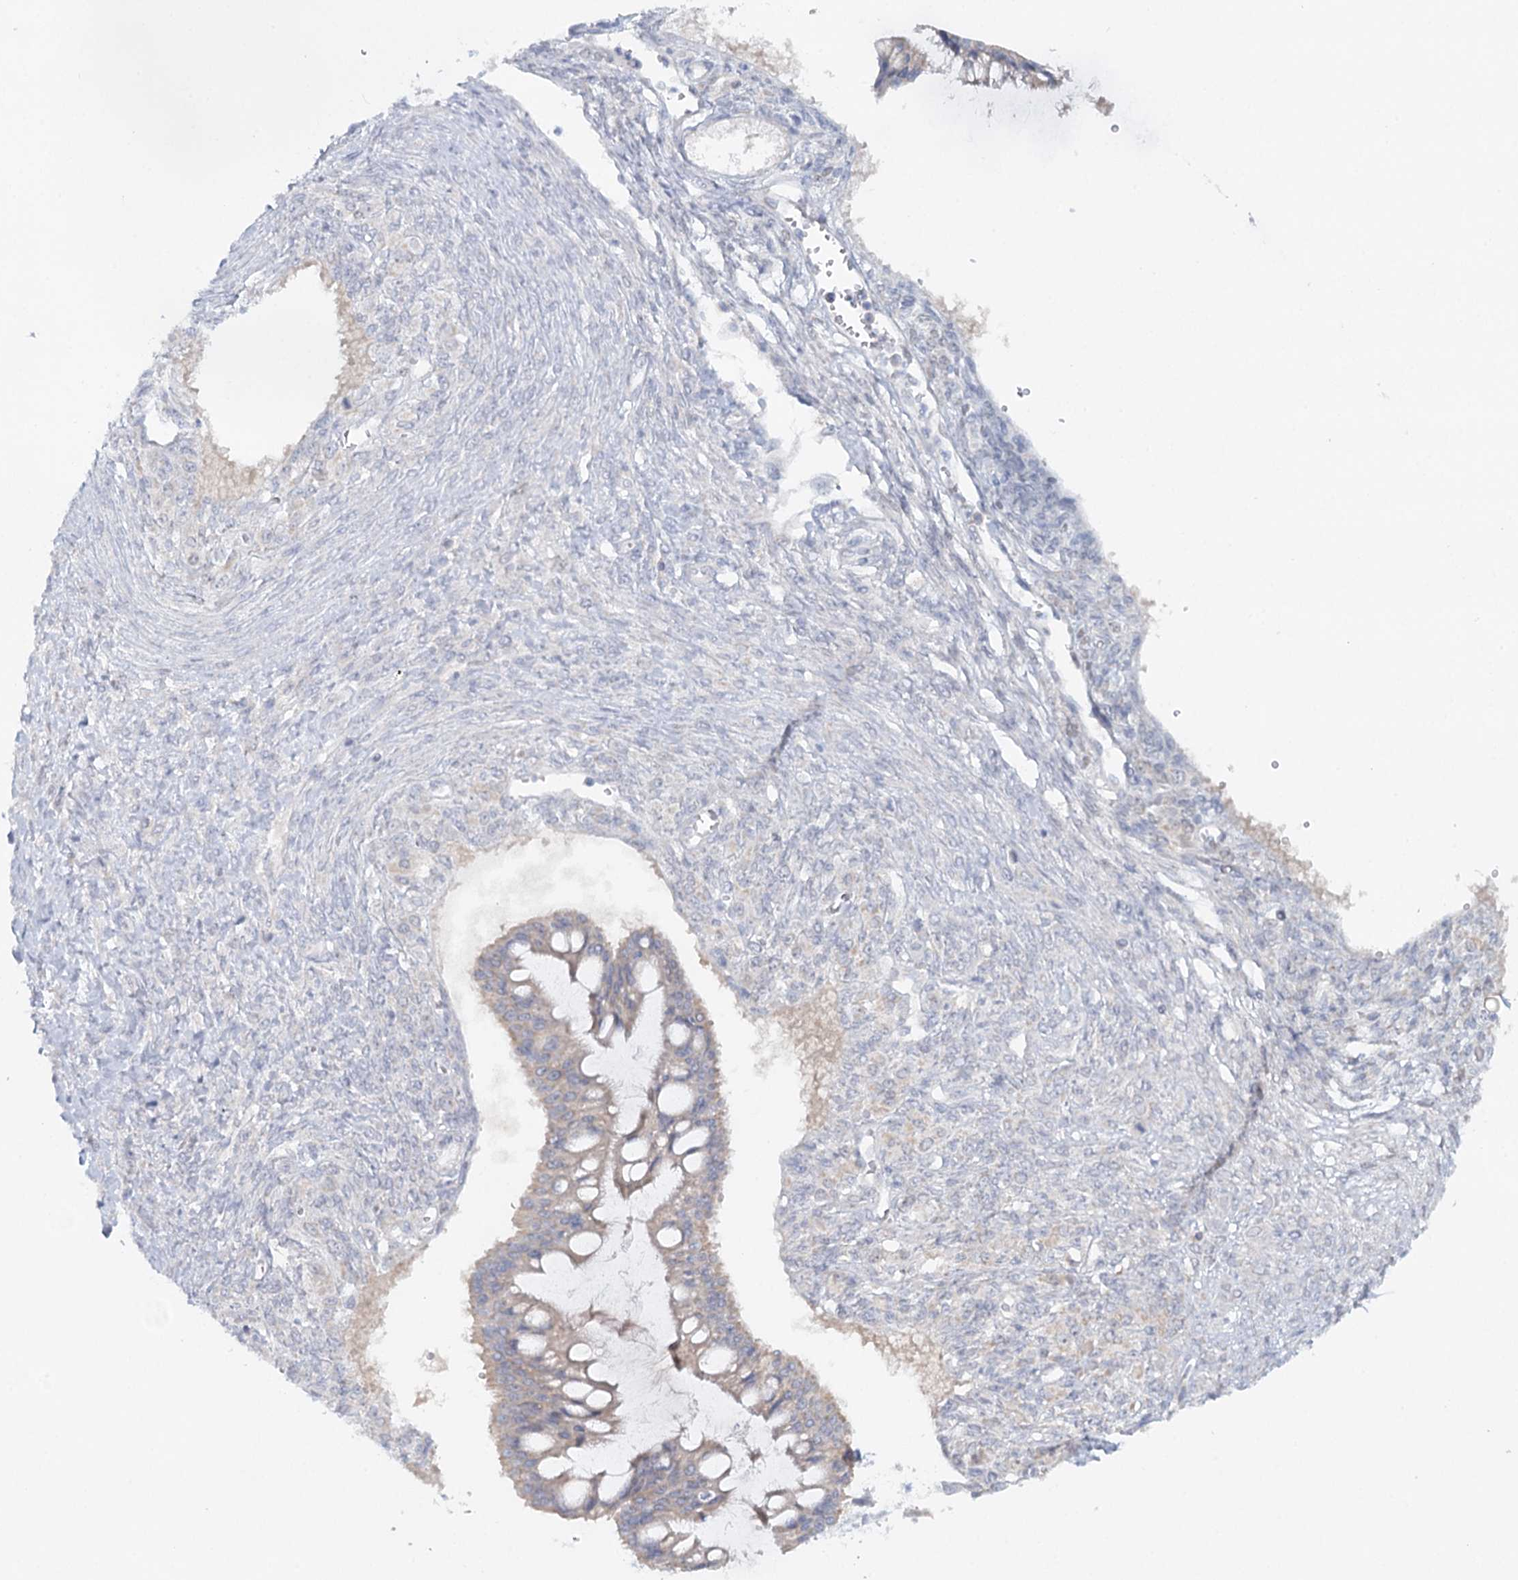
{"staining": {"intensity": "negative", "quantity": "none", "location": "none"}, "tissue": "ovarian cancer", "cell_type": "Tumor cells", "image_type": "cancer", "snomed": [{"axis": "morphology", "description": "Cystadenocarcinoma, mucinous, NOS"}, {"axis": "topography", "description": "Ovary"}], "caption": "Human mucinous cystadenocarcinoma (ovarian) stained for a protein using immunohistochemistry displays no staining in tumor cells.", "gene": "PSAPL1", "patient": {"sex": "female", "age": 73}}